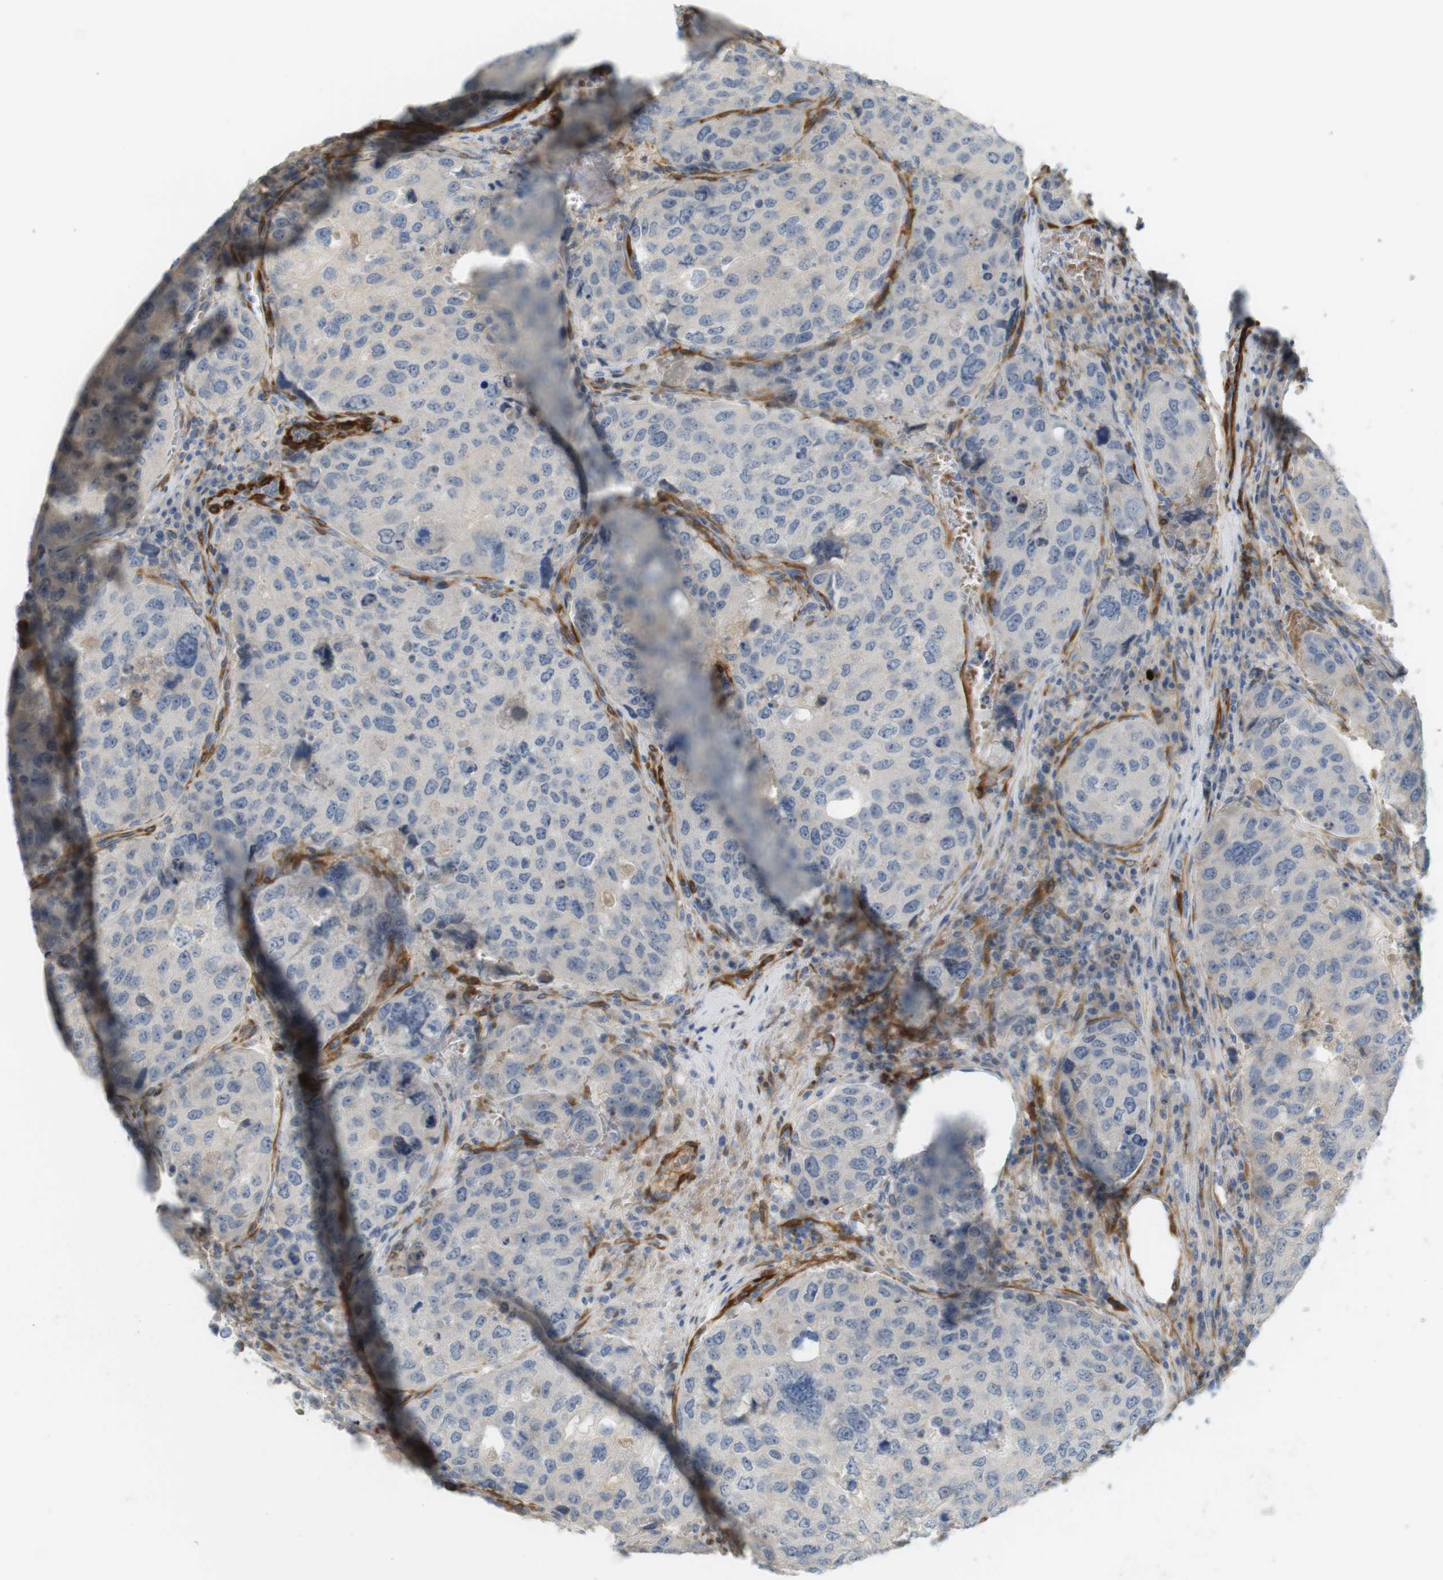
{"staining": {"intensity": "negative", "quantity": "none", "location": "none"}, "tissue": "urothelial cancer", "cell_type": "Tumor cells", "image_type": "cancer", "snomed": [{"axis": "morphology", "description": "Urothelial carcinoma, High grade"}, {"axis": "topography", "description": "Lymph node"}, {"axis": "topography", "description": "Urinary bladder"}], "caption": "Tumor cells are negative for protein expression in human urothelial cancer.", "gene": "PDE3A", "patient": {"sex": "male", "age": 51}}